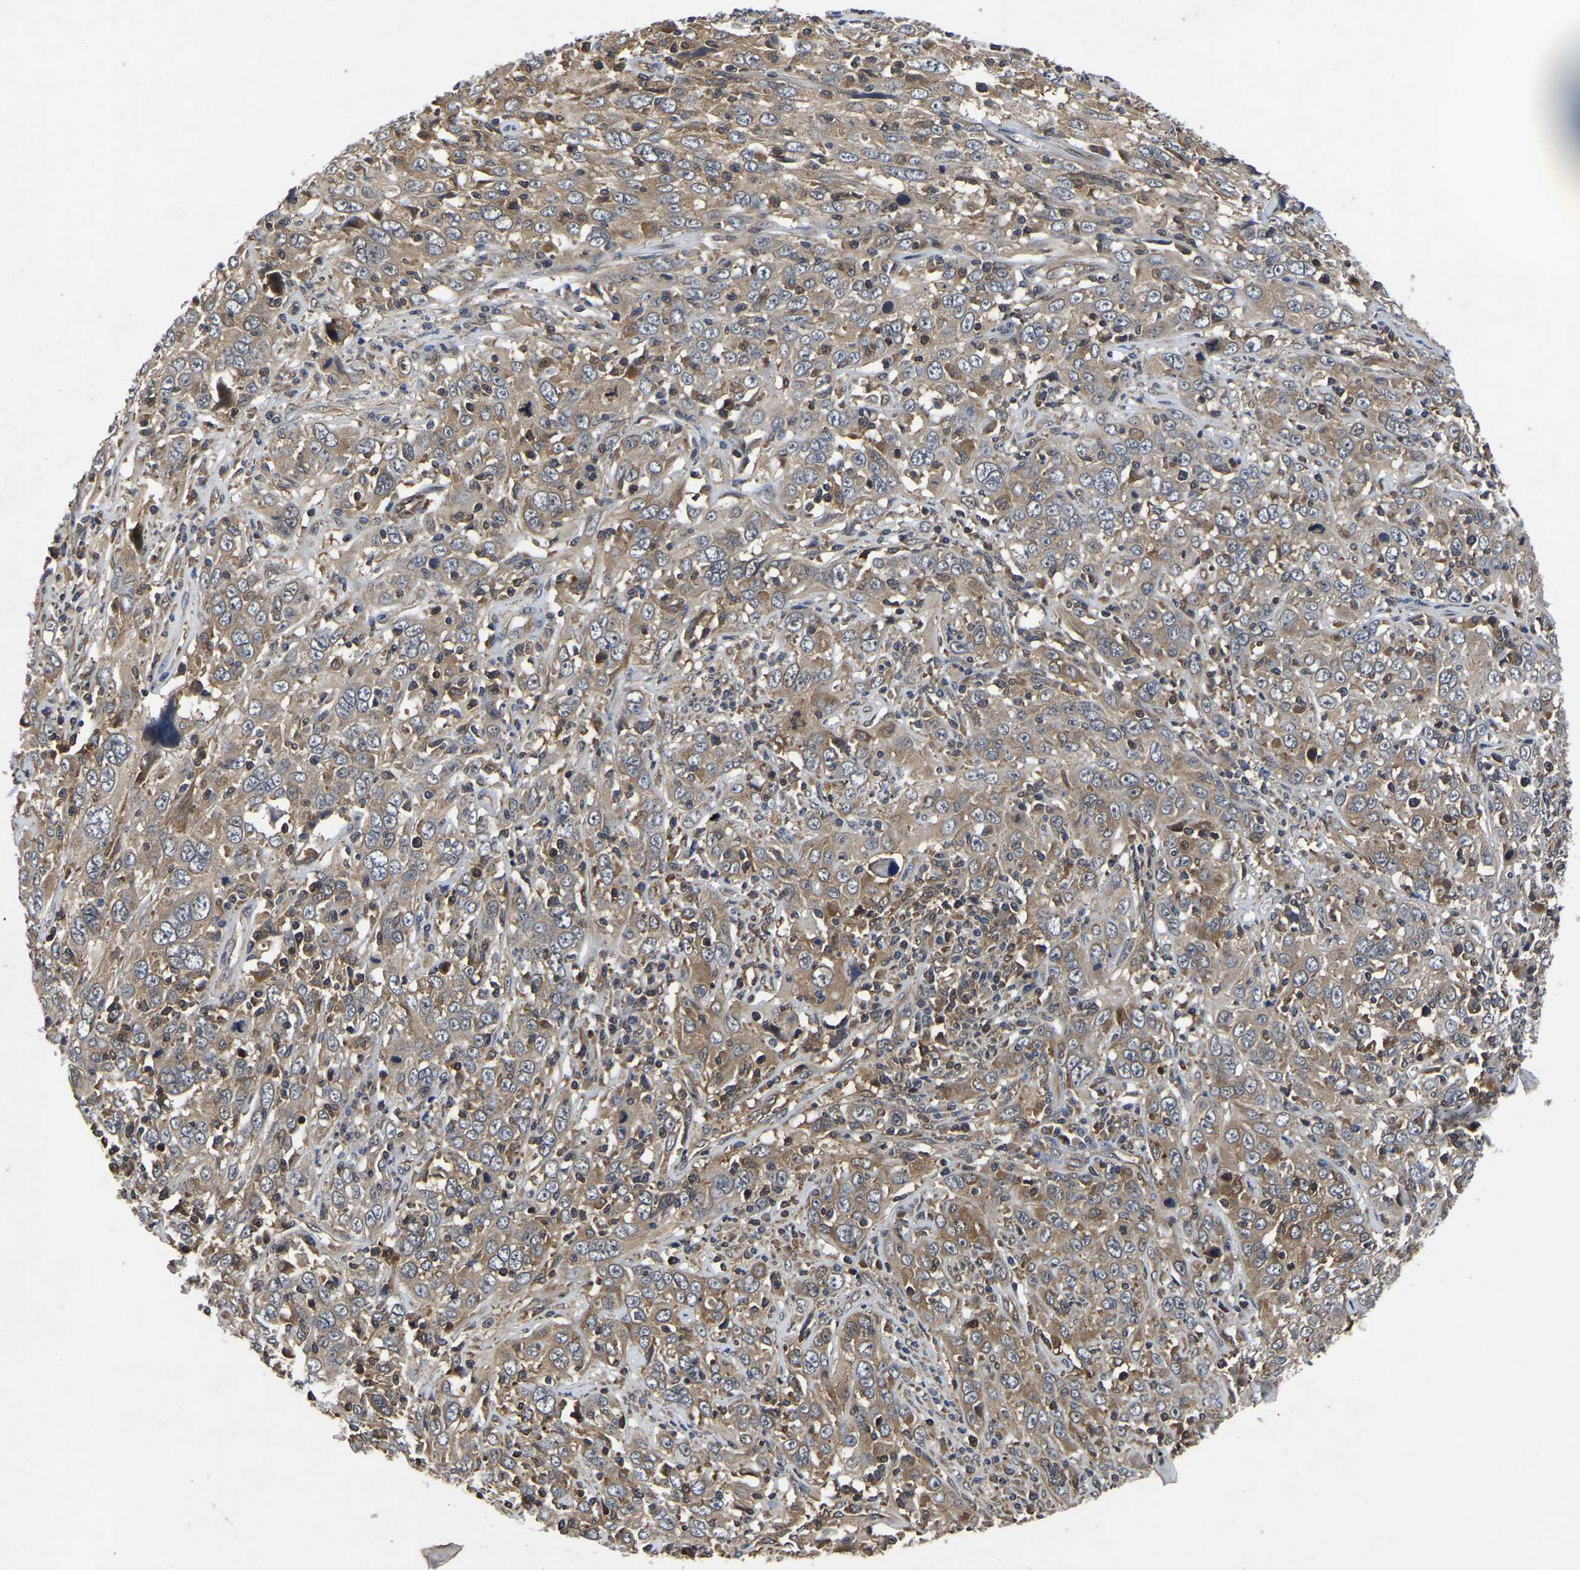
{"staining": {"intensity": "moderate", "quantity": ">75%", "location": "cytoplasmic/membranous"}, "tissue": "cervical cancer", "cell_type": "Tumor cells", "image_type": "cancer", "snomed": [{"axis": "morphology", "description": "Squamous cell carcinoma, NOS"}, {"axis": "topography", "description": "Cervix"}], "caption": "About >75% of tumor cells in human squamous cell carcinoma (cervical) reveal moderate cytoplasmic/membranous protein expression as visualized by brown immunohistochemical staining.", "gene": "FGD5", "patient": {"sex": "female", "age": 46}}